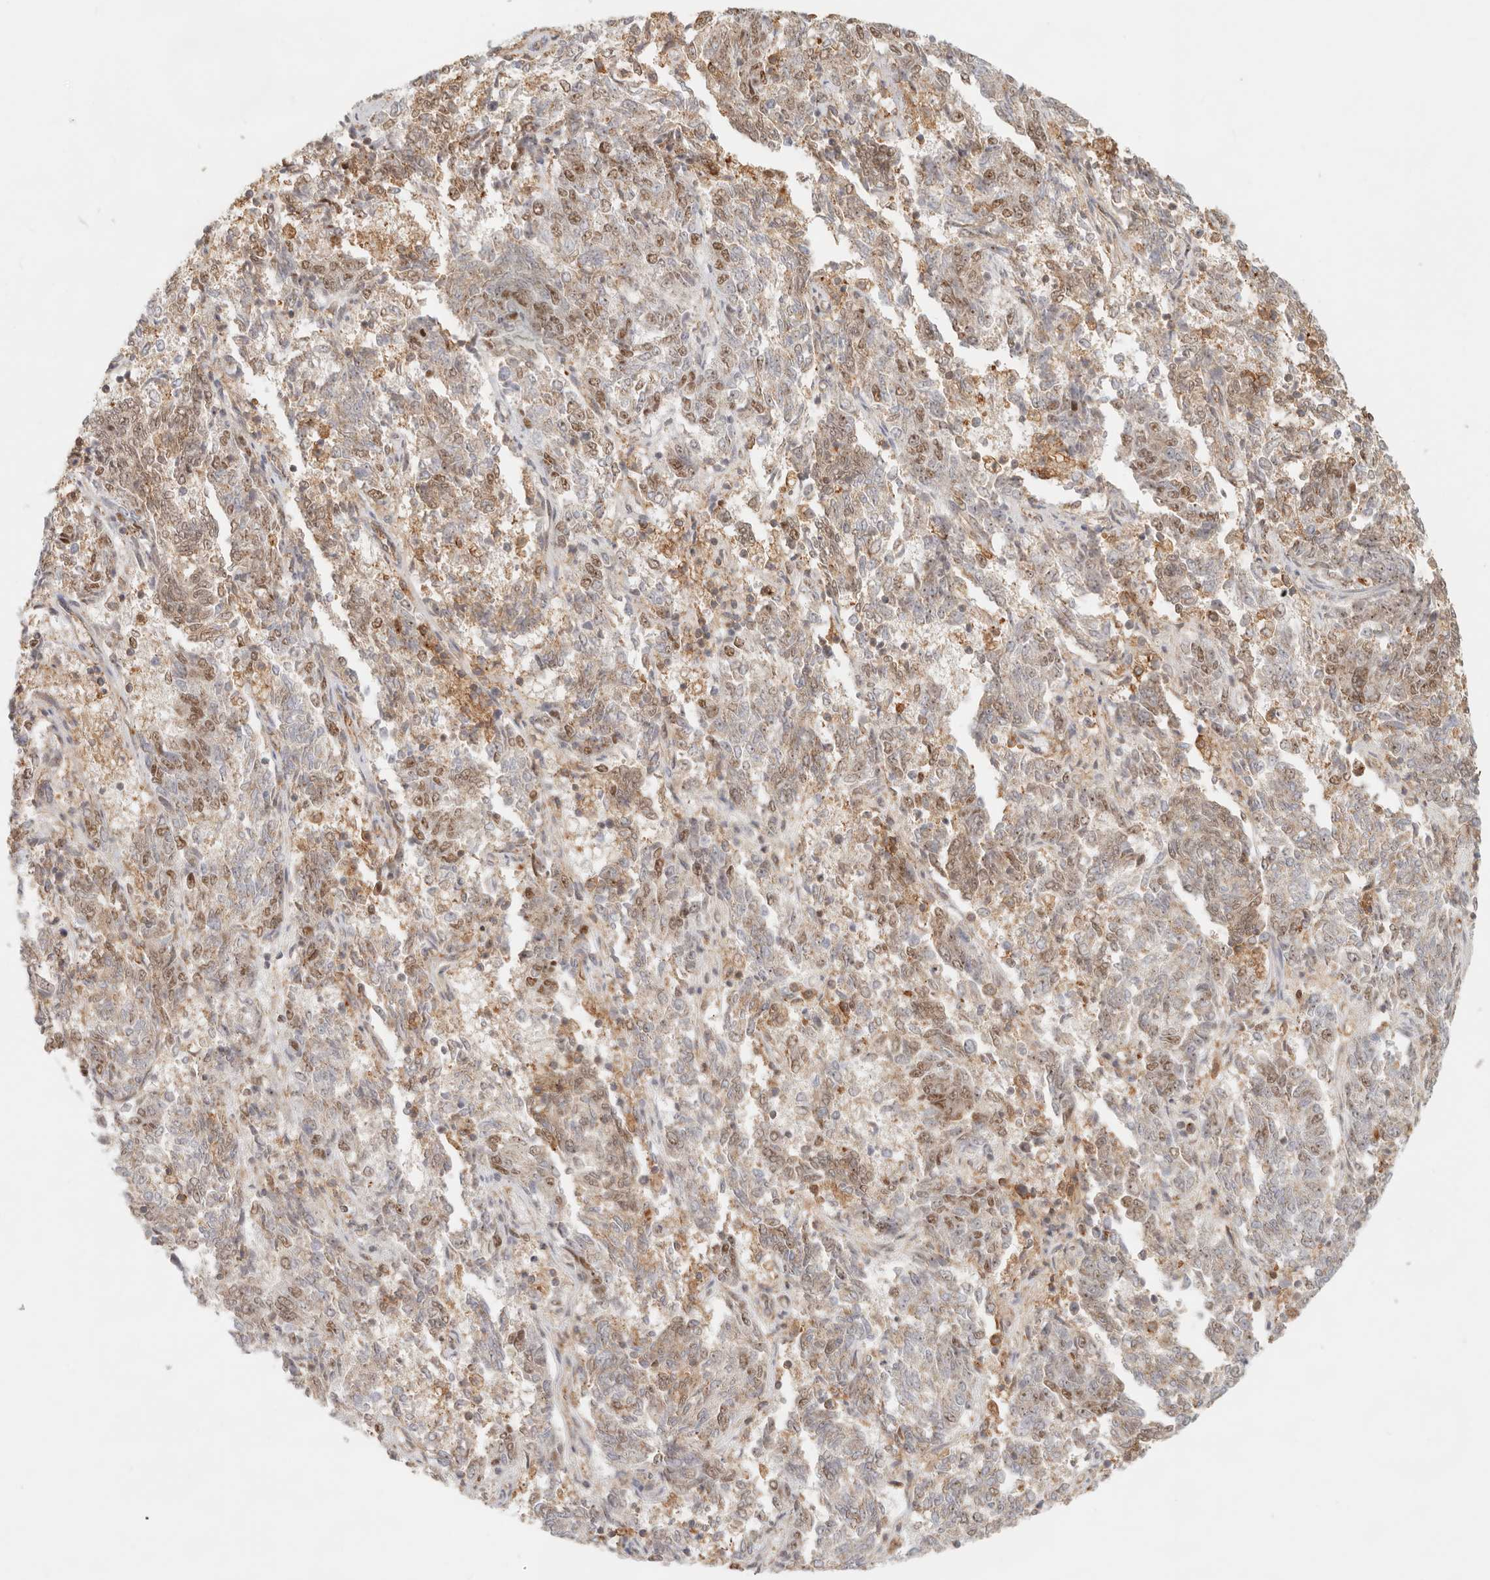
{"staining": {"intensity": "moderate", "quantity": "25%-75%", "location": "cytoplasmic/membranous,nuclear"}, "tissue": "endometrial cancer", "cell_type": "Tumor cells", "image_type": "cancer", "snomed": [{"axis": "morphology", "description": "Adenocarcinoma, NOS"}, {"axis": "topography", "description": "Endometrium"}], "caption": "Immunohistochemical staining of adenocarcinoma (endometrial) demonstrates medium levels of moderate cytoplasmic/membranous and nuclear protein staining in approximately 25%-75% of tumor cells.", "gene": "HEXD", "patient": {"sex": "female", "age": 80}}